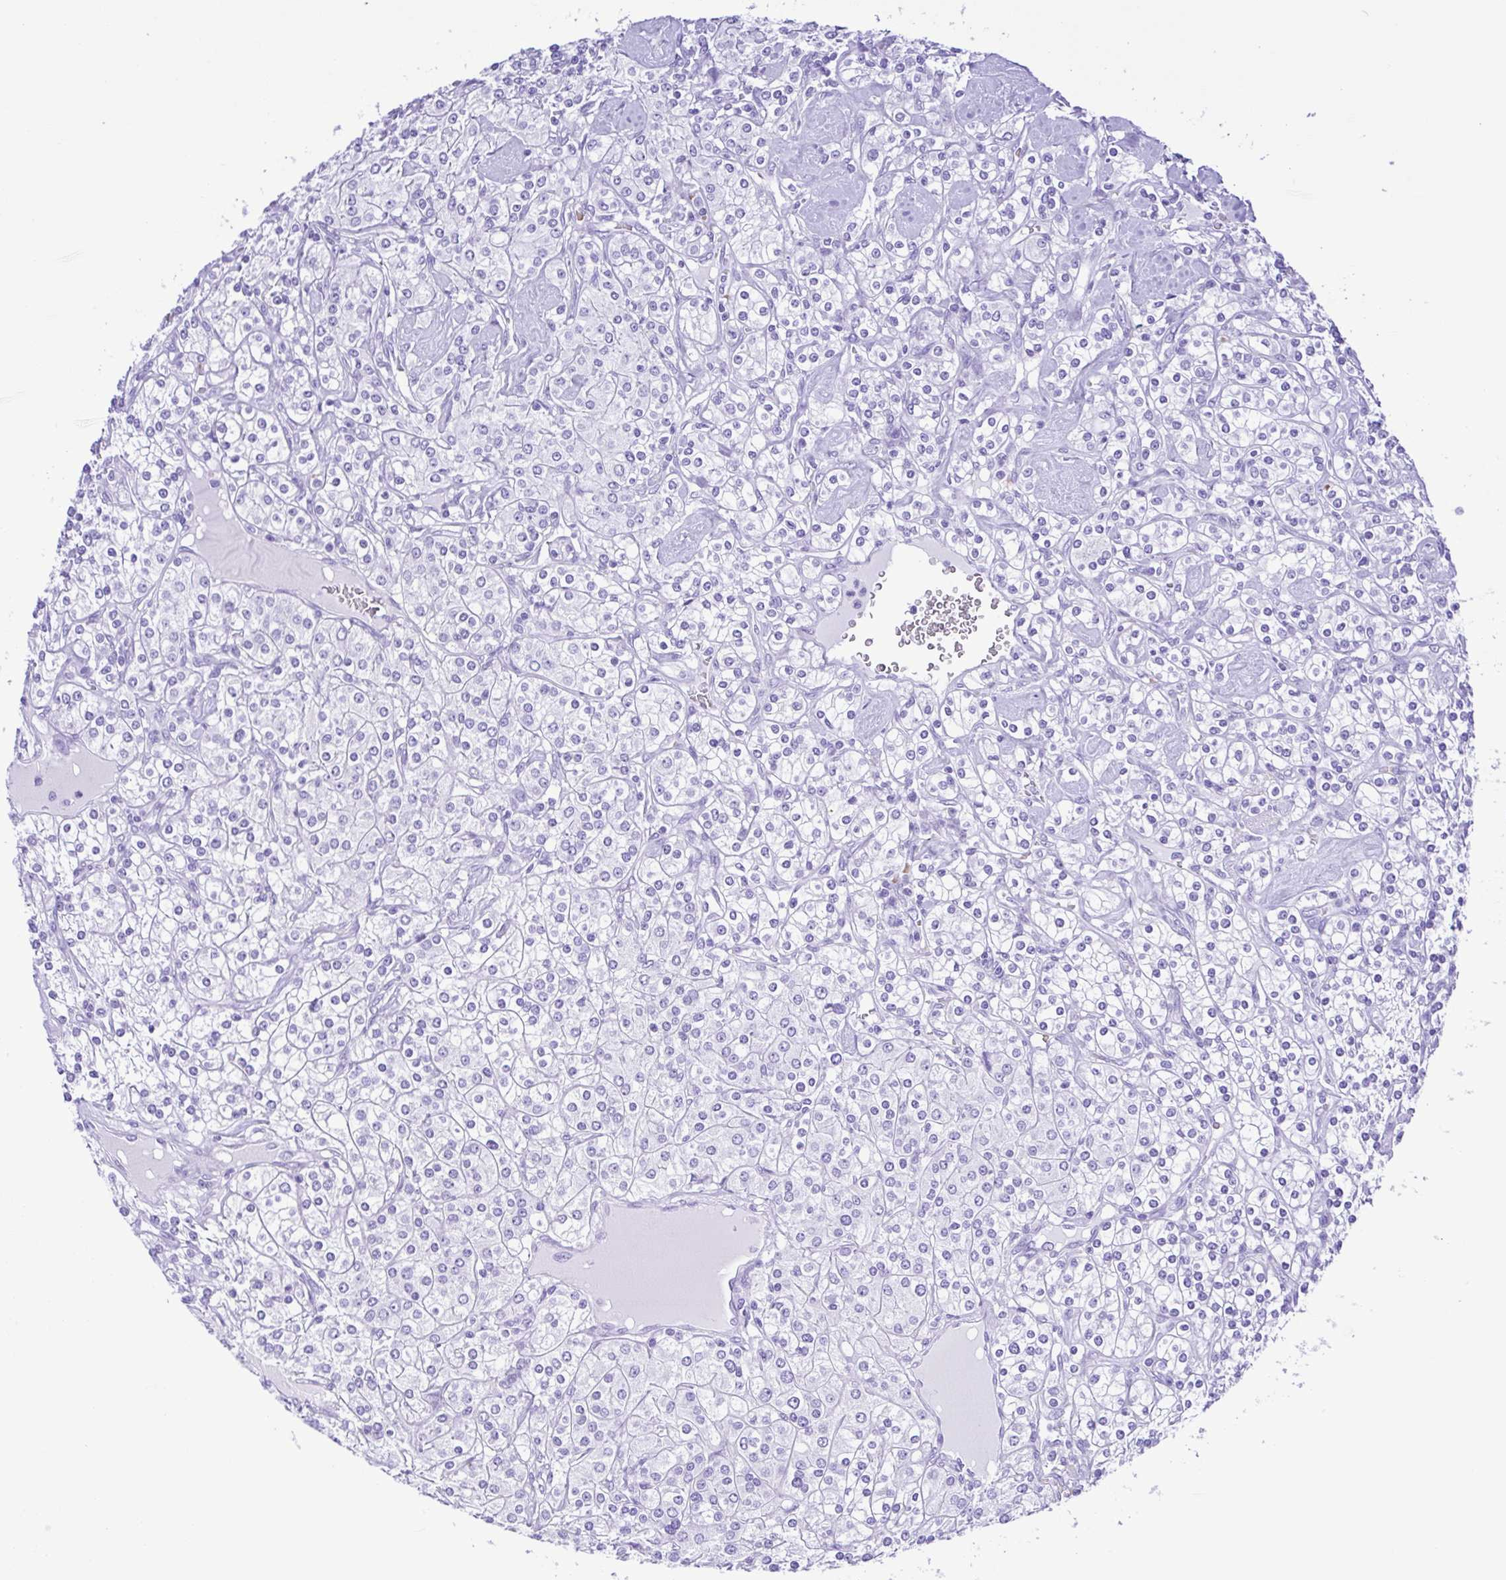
{"staining": {"intensity": "negative", "quantity": "none", "location": "none"}, "tissue": "renal cancer", "cell_type": "Tumor cells", "image_type": "cancer", "snomed": [{"axis": "morphology", "description": "Adenocarcinoma, NOS"}, {"axis": "topography", "description": "Kidney"}], "caption": "High power microscopy micrograph of an IHC image of adenocarcinoma (renal), revealing no significant positivity in tumor cells. (Stains: DAB (3,3'-diaminobenzidine) immunohistochemistry with hematoxylin counter stain, Microscopy: brightfield microscopy at high magnification).", "gene": "SYT1", "patient": {"sex": "male", "age": 77}}